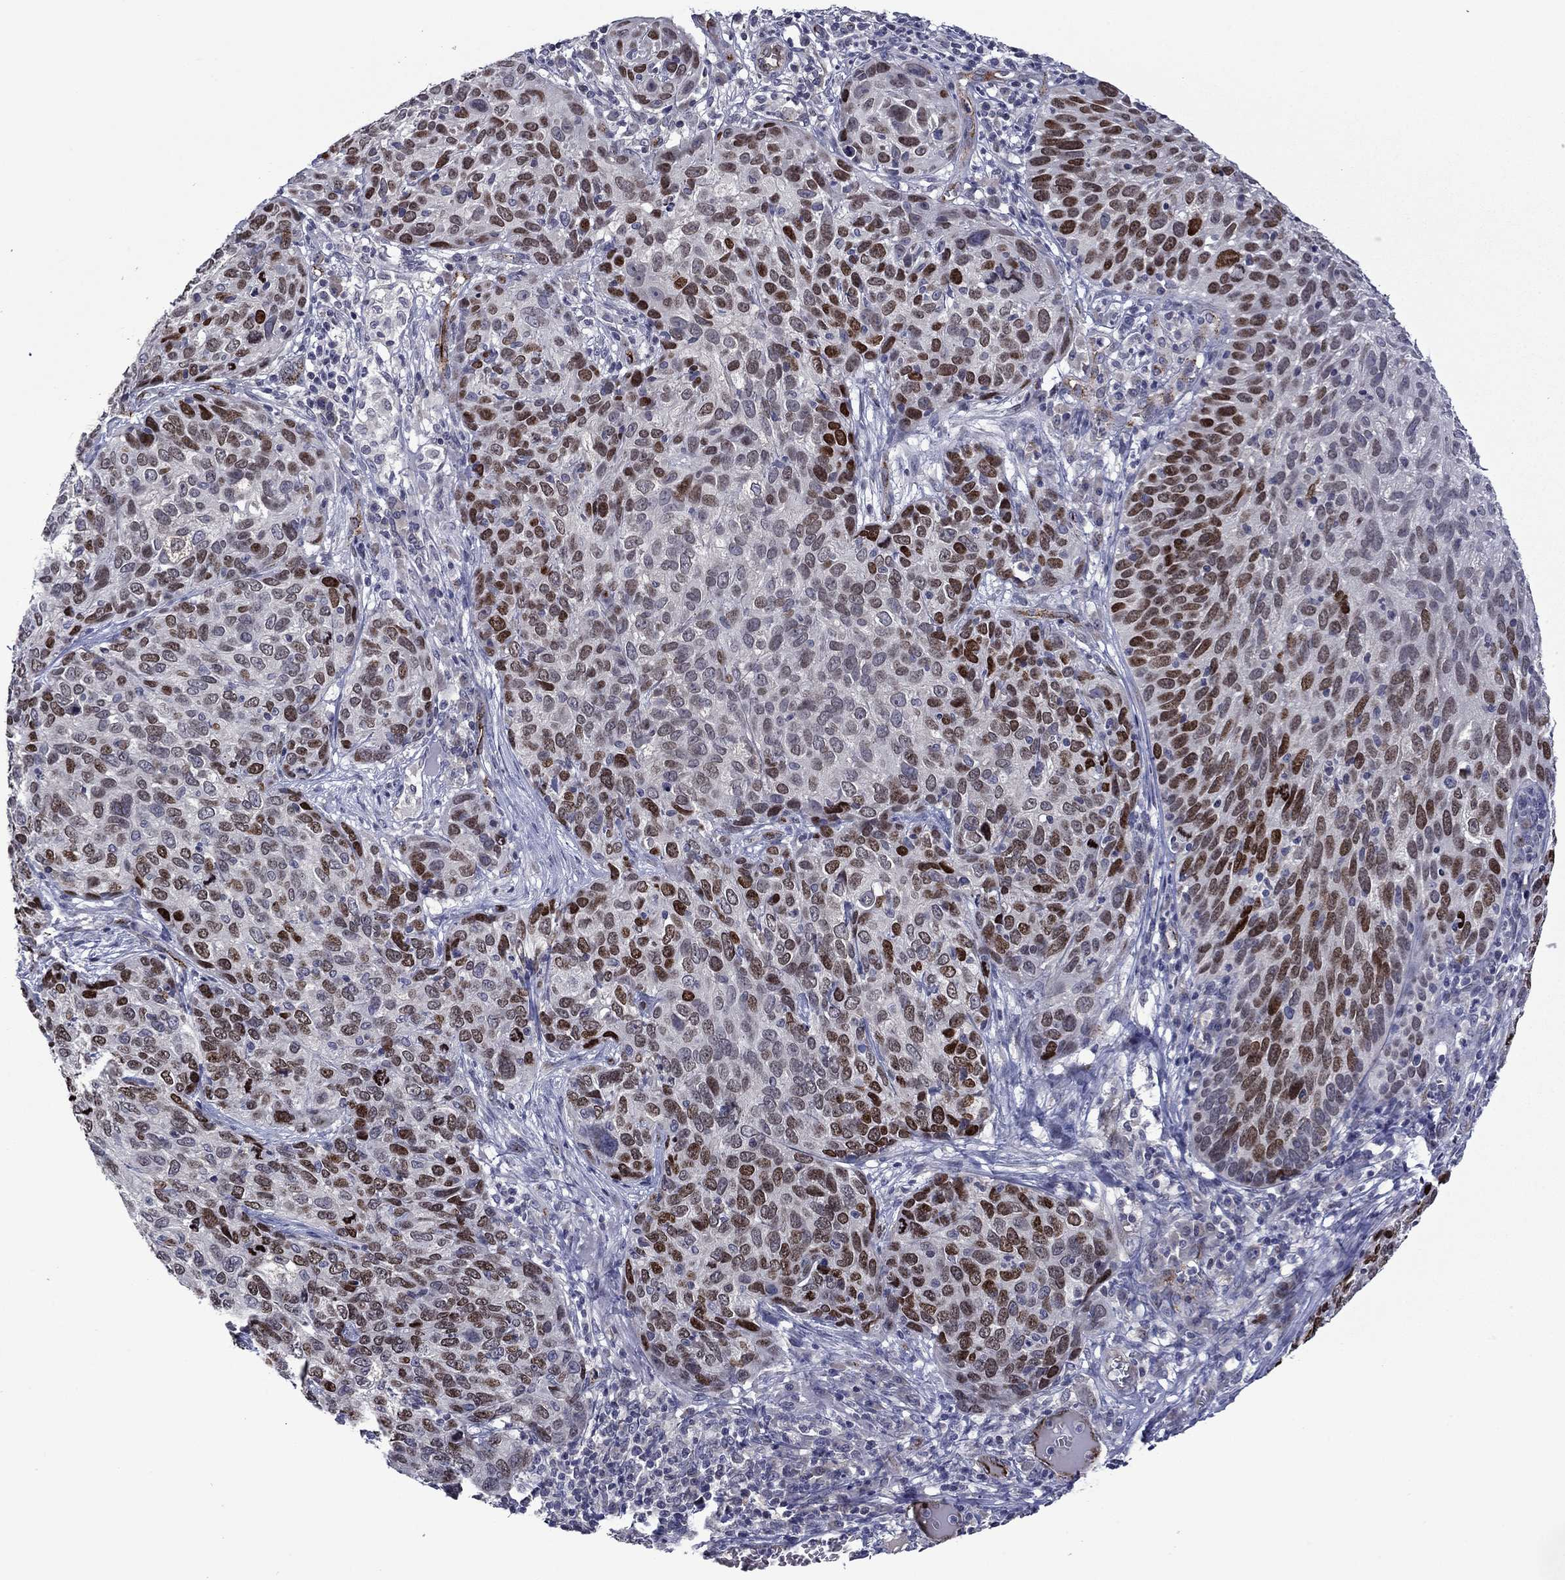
{"staining": {"intensity": "strong", "quantity": "25%-75%", "location": "nuclear"}, "tissue": "skin cancer", "cell_type": "Tumor cells", "image_type": "cancer", "snomed": [{"axis": "morphology", "description": "Squamous cell carcinoma, NOS"}, {"axis": "topography", "description": "Skin"}], "caption": "Strong nuclear staining is seen in approximately 25%-75% of tumor cells in skin cancer (squamous cell carcinoma). Nuclei are stained in blue.", "gene": "SLITRK1", "patient": {"sex": "male", "age": 92}}